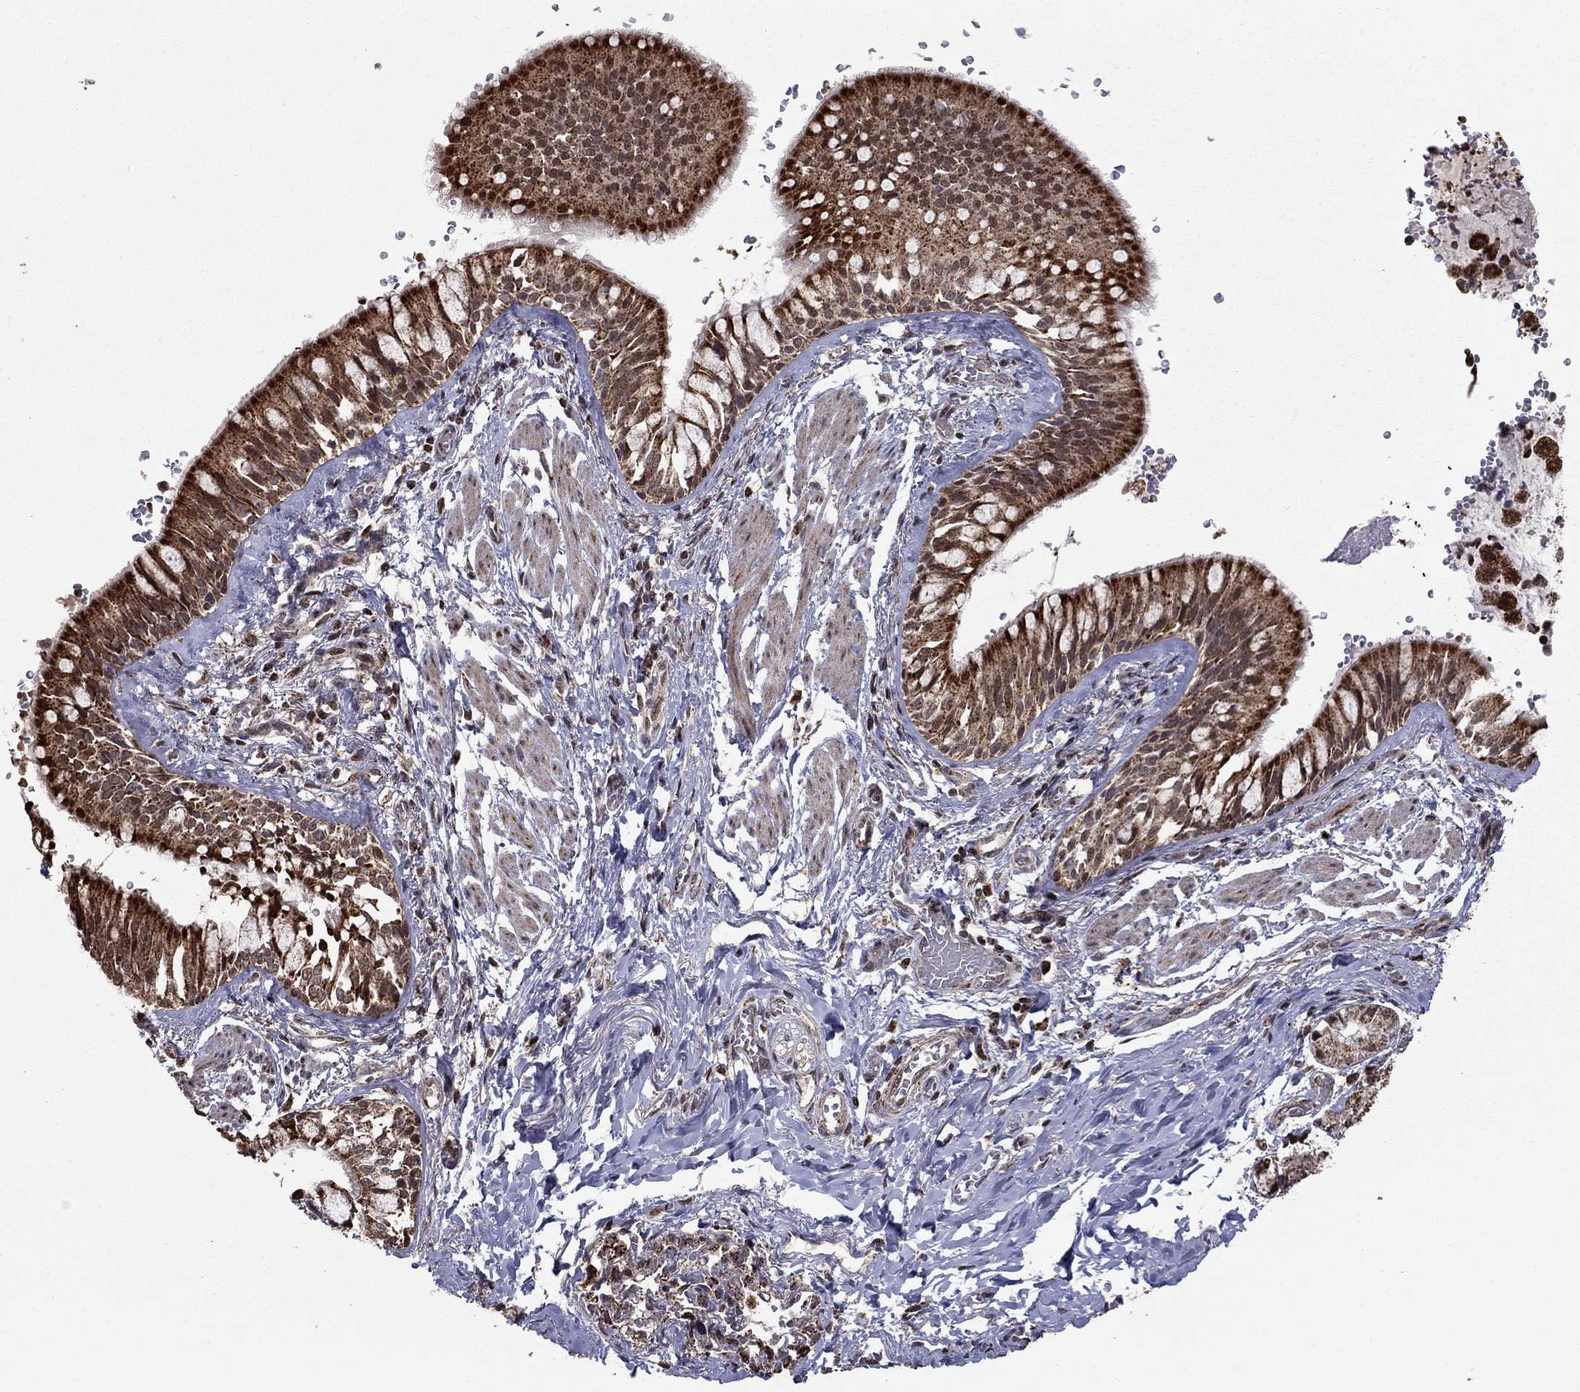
{"staining": {"intensity": "moderate", "quantity": ">75%", "location": "cytoplasmic/membranous"}, "tissue": "bronchus", "cell_type": "Respiratory epithelial cells", "image_type": "normal", "snomed": [{"axis": "morphology", "description": "Normal tissue, NOS"}, {"axis": "topography", "description": "Bronchus"}, {"axis": "topography", "description": "Lung"}], "caption": "The photomicrograph shows immunohistochemical staining of normal bronchus. There is moderate cytoplasmic/membranous positivity is seen in approximately >75% of respiratory epithelial cells. Immunohistochemistry (ihc) stains the protein of interest in brown and the nuclei are stained blue.", "gene": "ACOT13", "patient": {"sex": "female", "age": 57}}